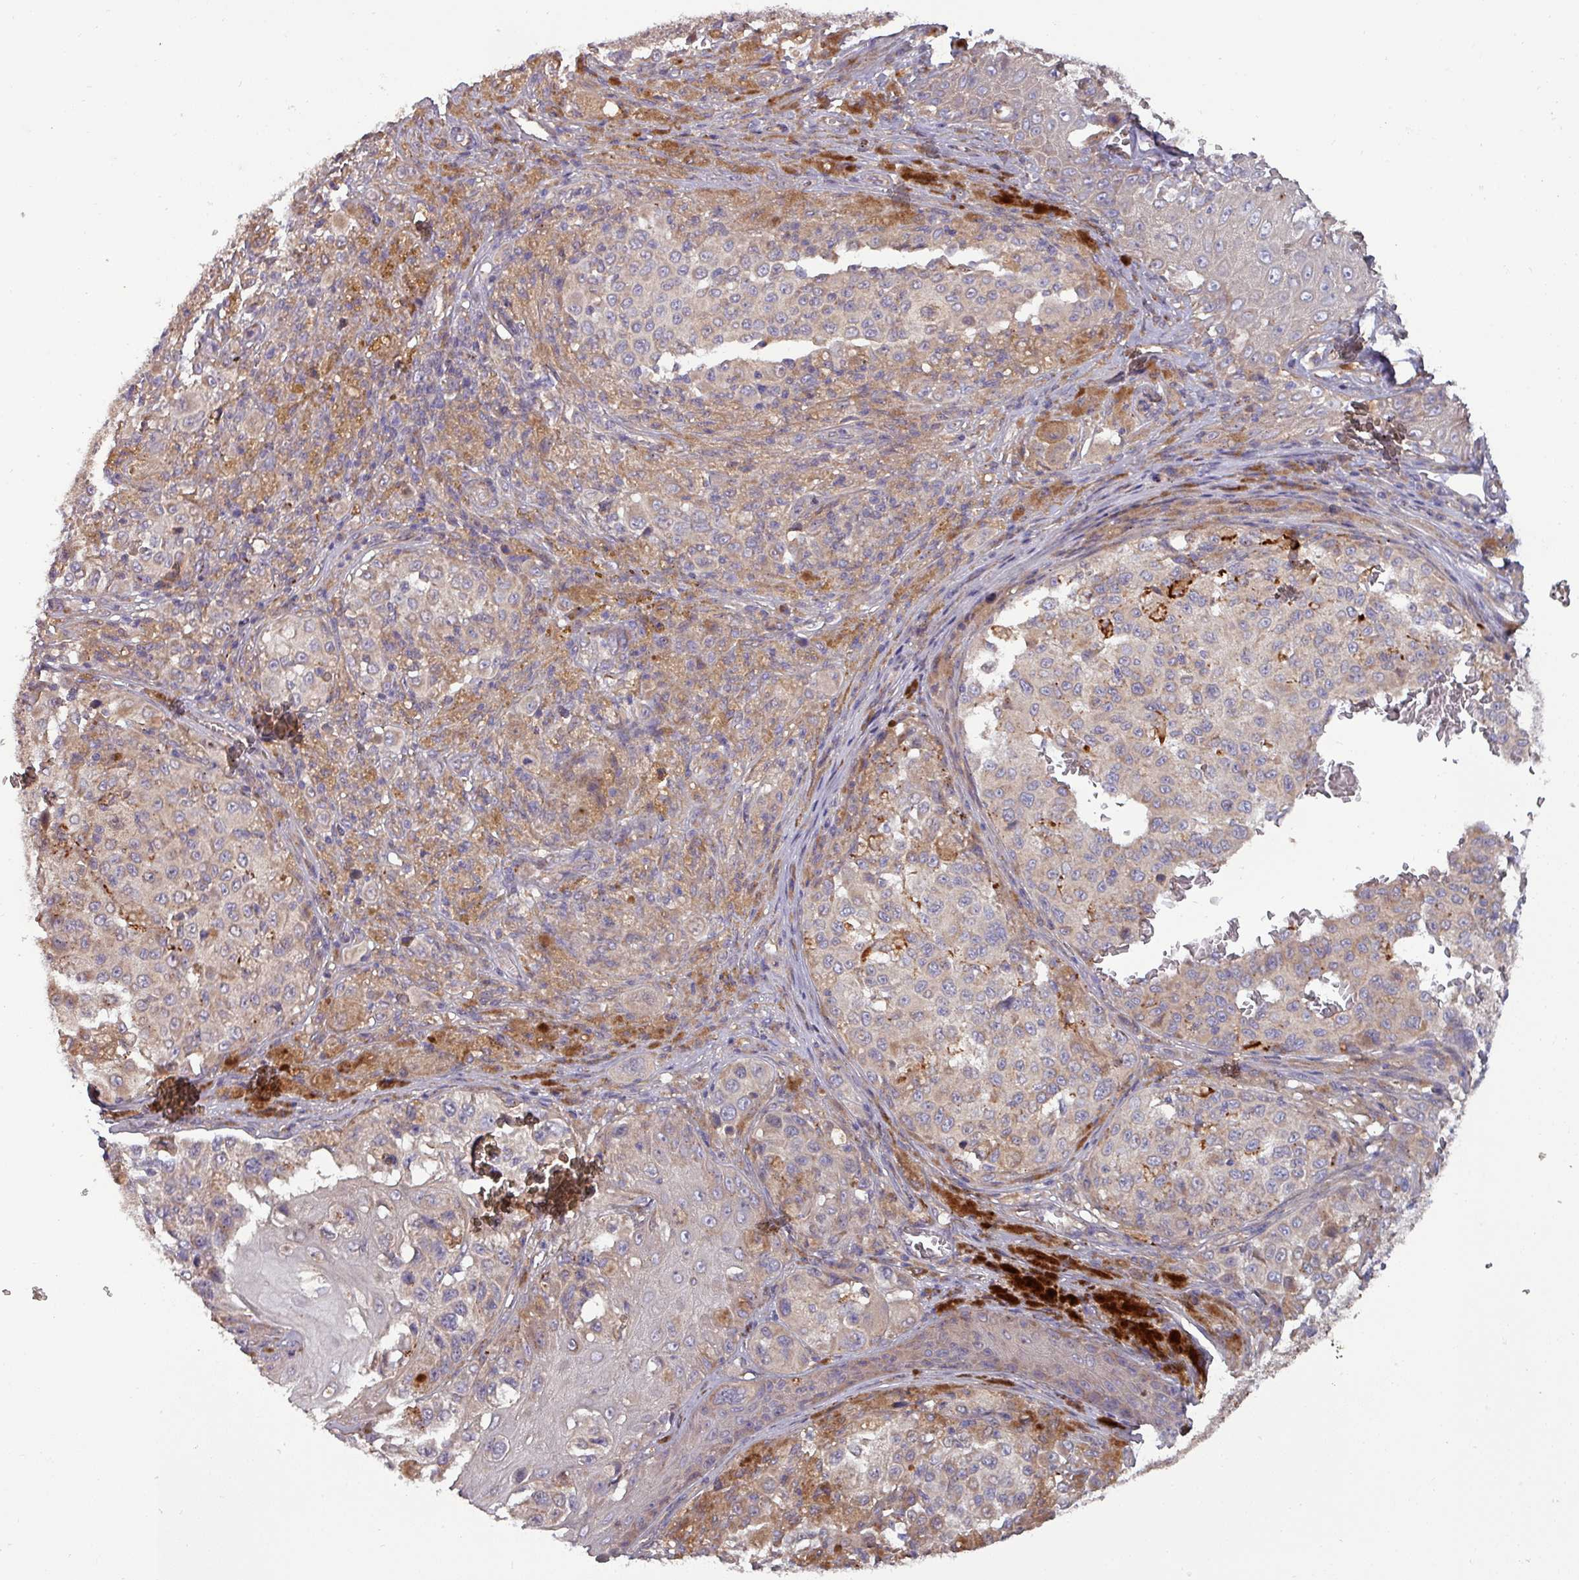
{"staining": {"intensity": "moderate", "quantity": "<25%", "location": "cytoplasmic/membranous"}, "tissue": "melanoma", "cell_type": "Tumor cells", "image_type": "cancer", "snomed": [{"axis": "morphology", "description": "Malignant melanoma, NOS"}, {"axis": "topography", "description": "Skin"}], "caption": "An immunohistochemistry (IHC) micrograph of neoplastic tissue is shown. Protein staining in brown shows moderate cytoplasmic/membranous positivity in malignant melanoma within tumor cells. (brown staining indicates protein expression, while blue staining denotes nuclei).", "gene": "PLIN2", "patient": {"sex": "female", "age": 63}}